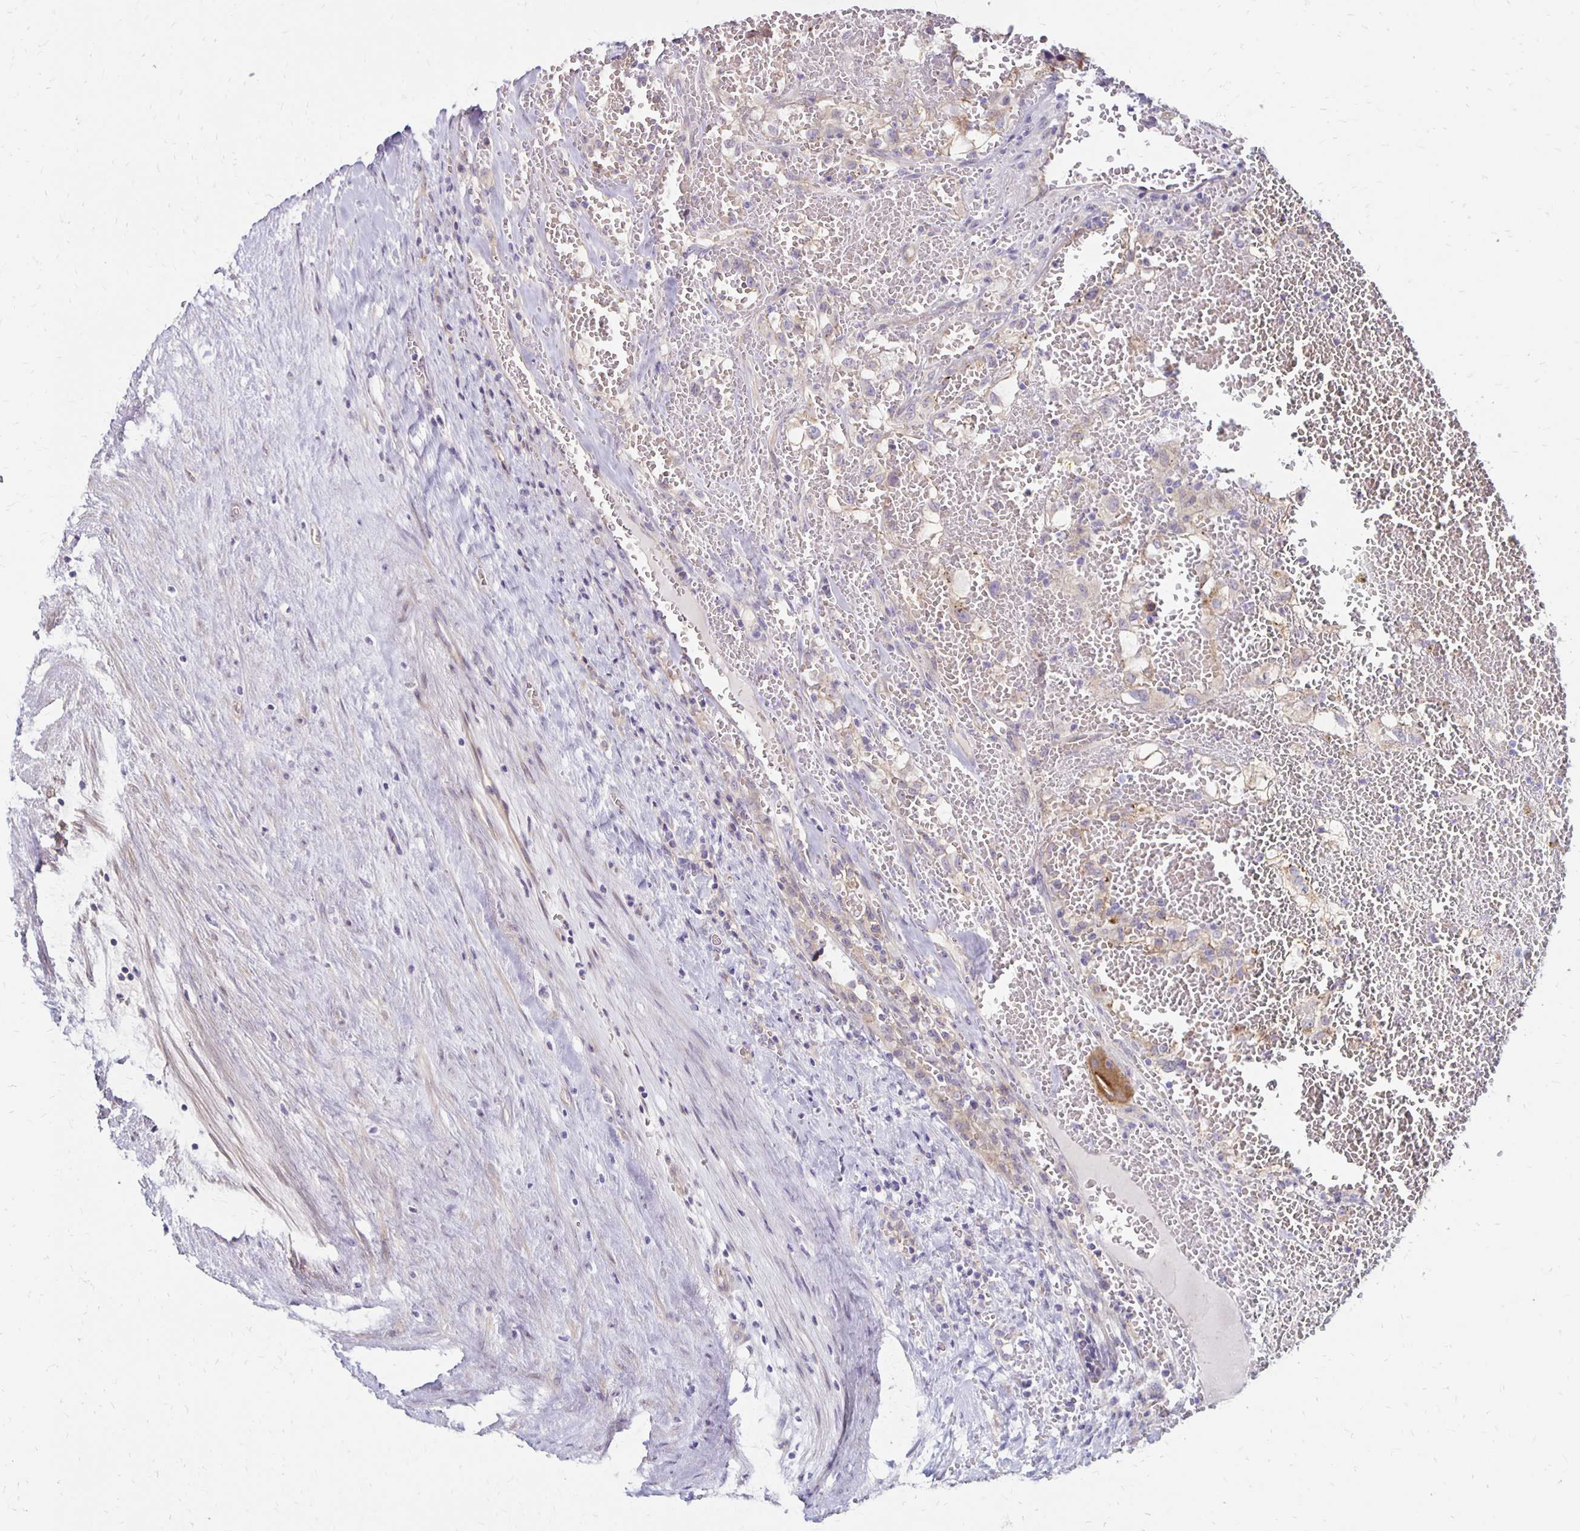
{"staining": {"intensity": "weak", "quantity": "<25%", "location": "cytoplasmic/membranous"}, "tissue": "renal cancer", "cell_type": "Tumor cells", "image_type": "cancer", "snomed": [{"axis": "morphology", "description": "Adenocarcinoma, NOS"}, {"axis": "topography", "description": "Kidney"}], "caption": "IHC micrograph of human adenocarcinoma (renal) stained for a protein (brown), which displays no positivity in tumor cells.", "gene": "KATNBL1", "patient": {"sex": "female", "age": 74}}